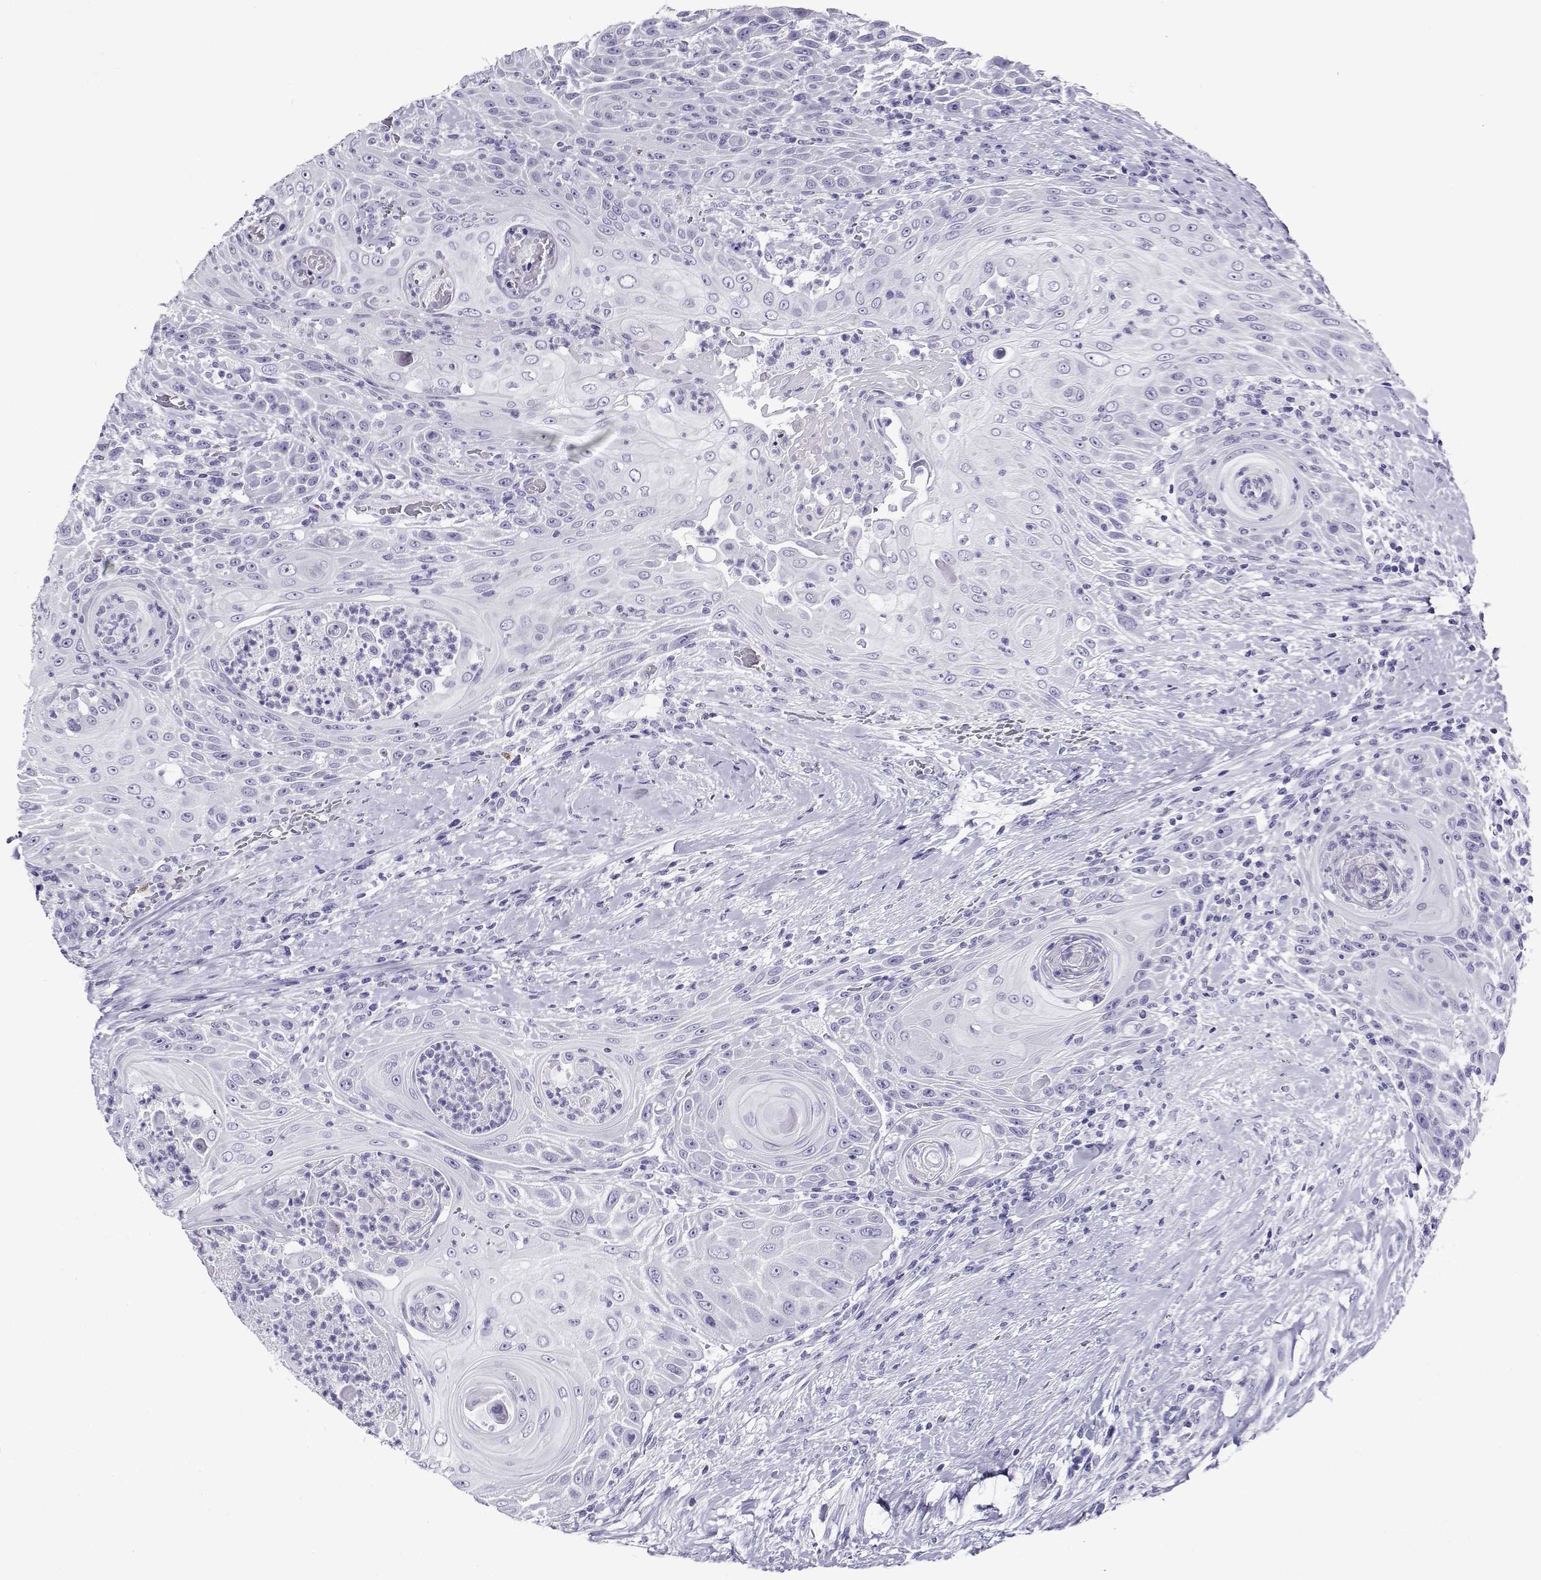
{"staining": {"intensity": "negative", "quantity": "none", "location": "none"}, "tissue": "head and neck cancer", "cell_type": "Tumor cells", "image_type": "cancer", "snomed": [{"axis": "morphology", "description": "Squamous cell carcinoma, NOS"}, {"axis": "topography", "description": "Head-Neck"}], "caption": "An immunohistochemistry image of head and neck cancer is shown. There is no staining in tumor cells of head and neck cancer.", "gene": "CABS1", "patient": {"sex": "male", "age": 69}}